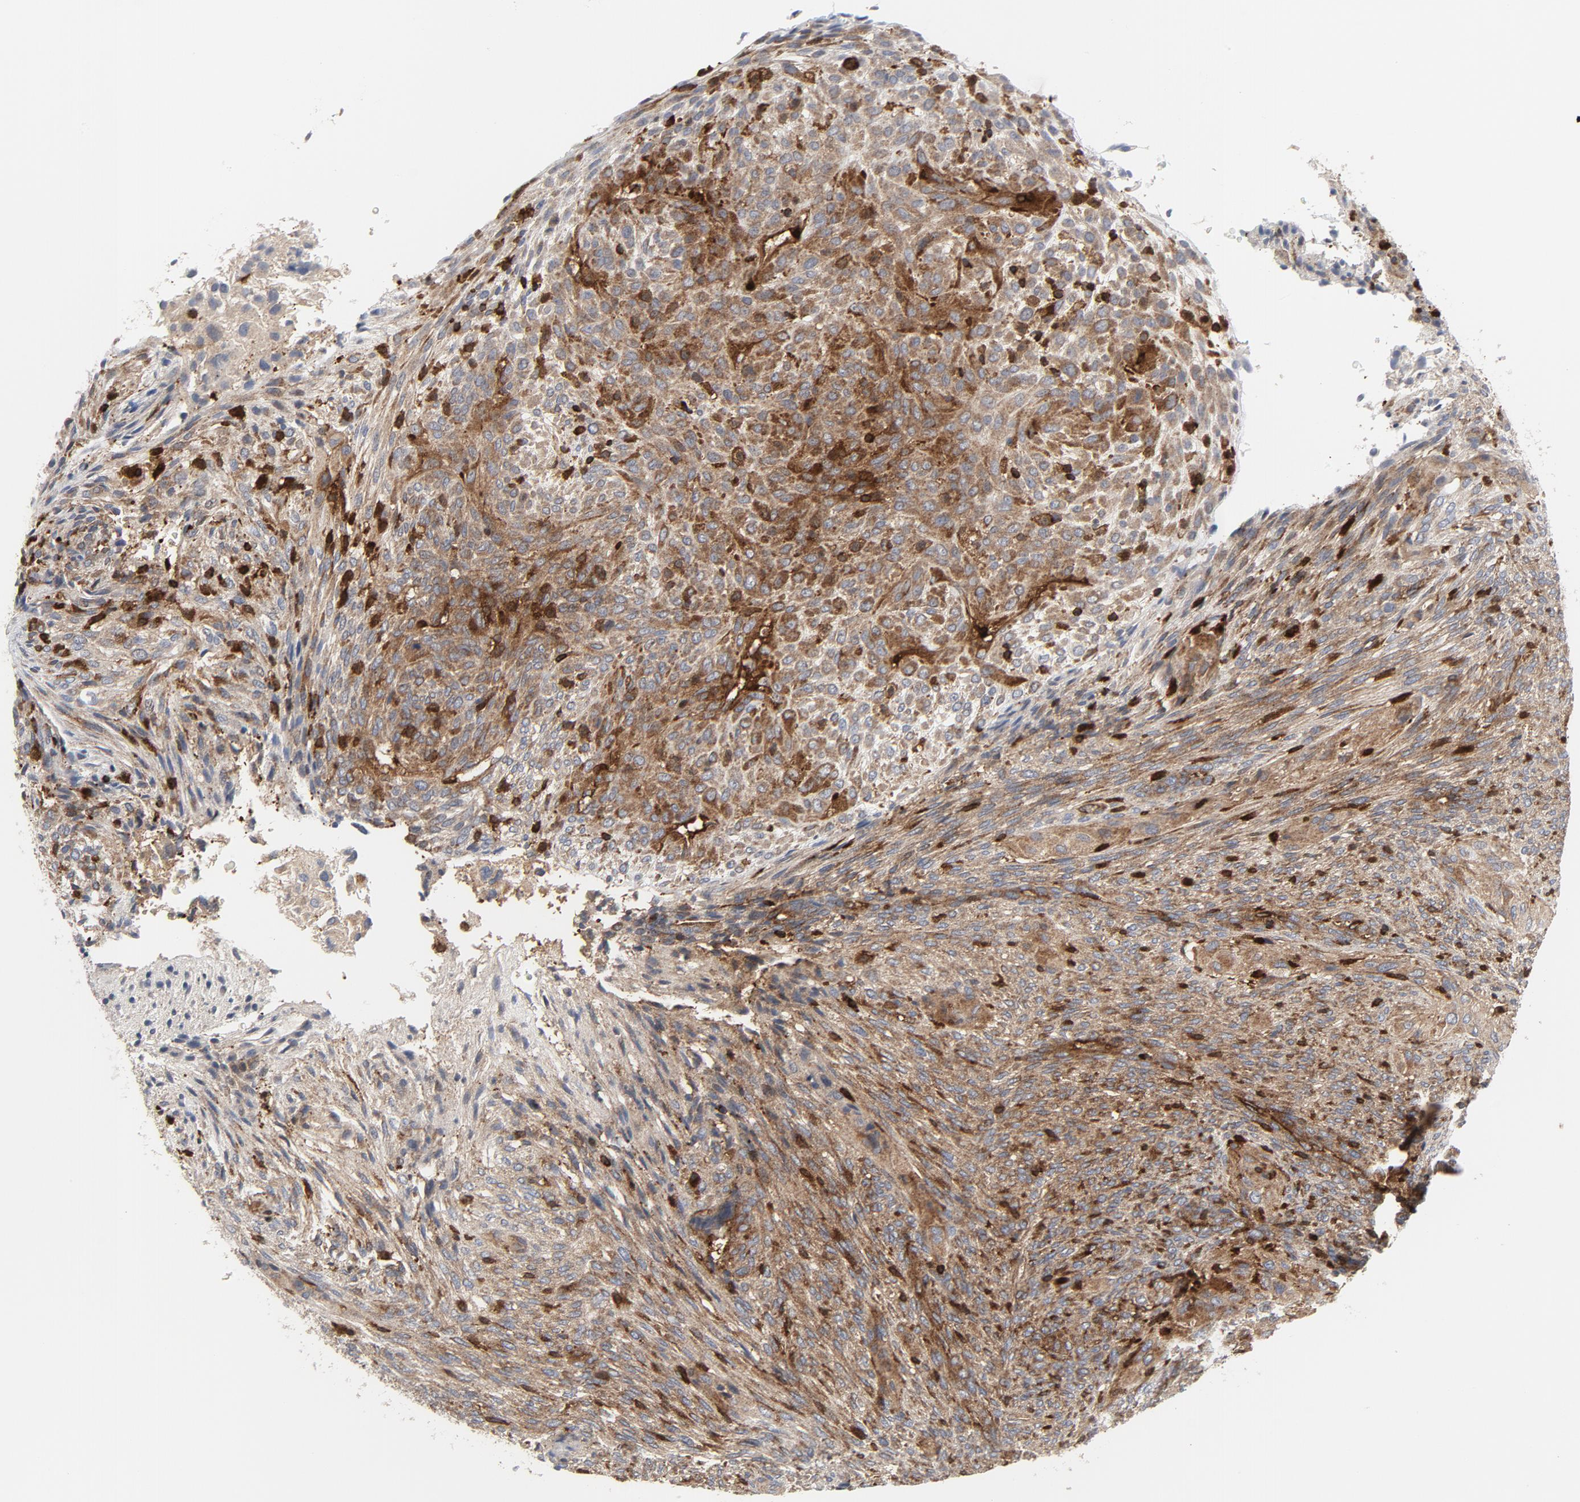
{"staining": {"intensity": "moderate", "quantity": ">75%", "location": "cytoplasmic/membranous"}, "tissue": "glioma", "cell_type": "Tumor cells", "image_type": "cancer", "snomed": [{"axis": "morphology", "description": "Glioma, malignant, High grade"}, {"axis": "topography", "description": "Cerebral cortex"}], "caption": "DAB immunohistochemical staining of human glioma reveals moderate cytoplasmic/membranous protein staining in approximately >75% of tumor cells.", "gene": "YES1", "patient": {"sex": "female", "age": 55}}